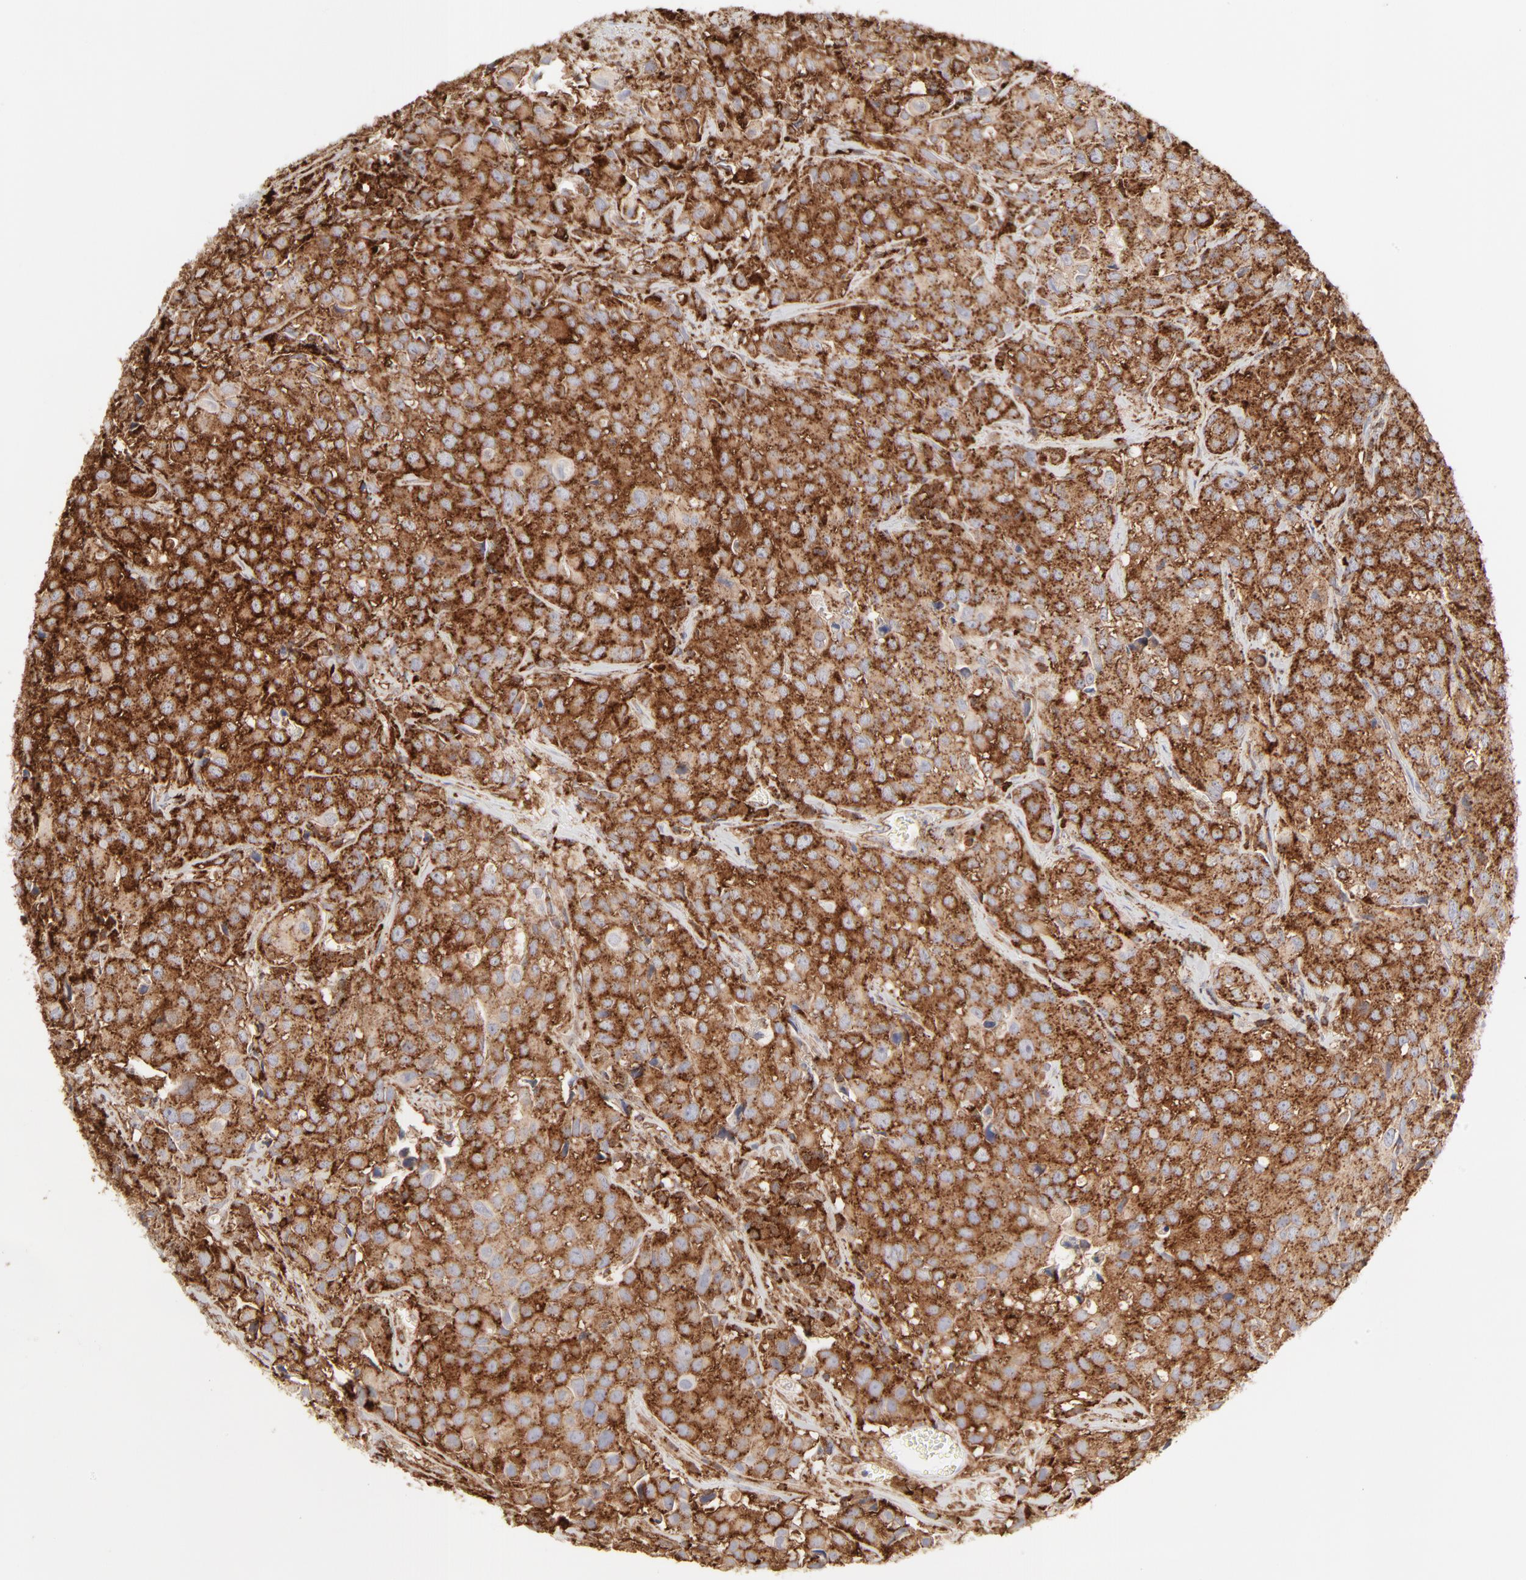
{"staining": {"intensity": "strong", "quantity": ">75%", "location": "cytoplasmic/membranous"}, "tissue": "urothelial cancer", "cell_type": "Tumor cells", "image_type": "cancer", "snomed": [{"axis": "morphology", "description": "Urothelial carcinoma, High grade"}, {"axis": "topography", "description": "Urinary bladder"}], "caption": "Immunohistochemical staining of high-grade urothelial carcinoma shows strong cytoplasmic/membranous protein expression in about >75% of tumor cells. The protein is stained brown, and the nuclei are stained in blue (DAB (3,3'-diaminobenzidine) IHC with brightfield microscopy, high magnification).", "gene": "CDK6", "patient": {"sex": "female", "age": 75}}